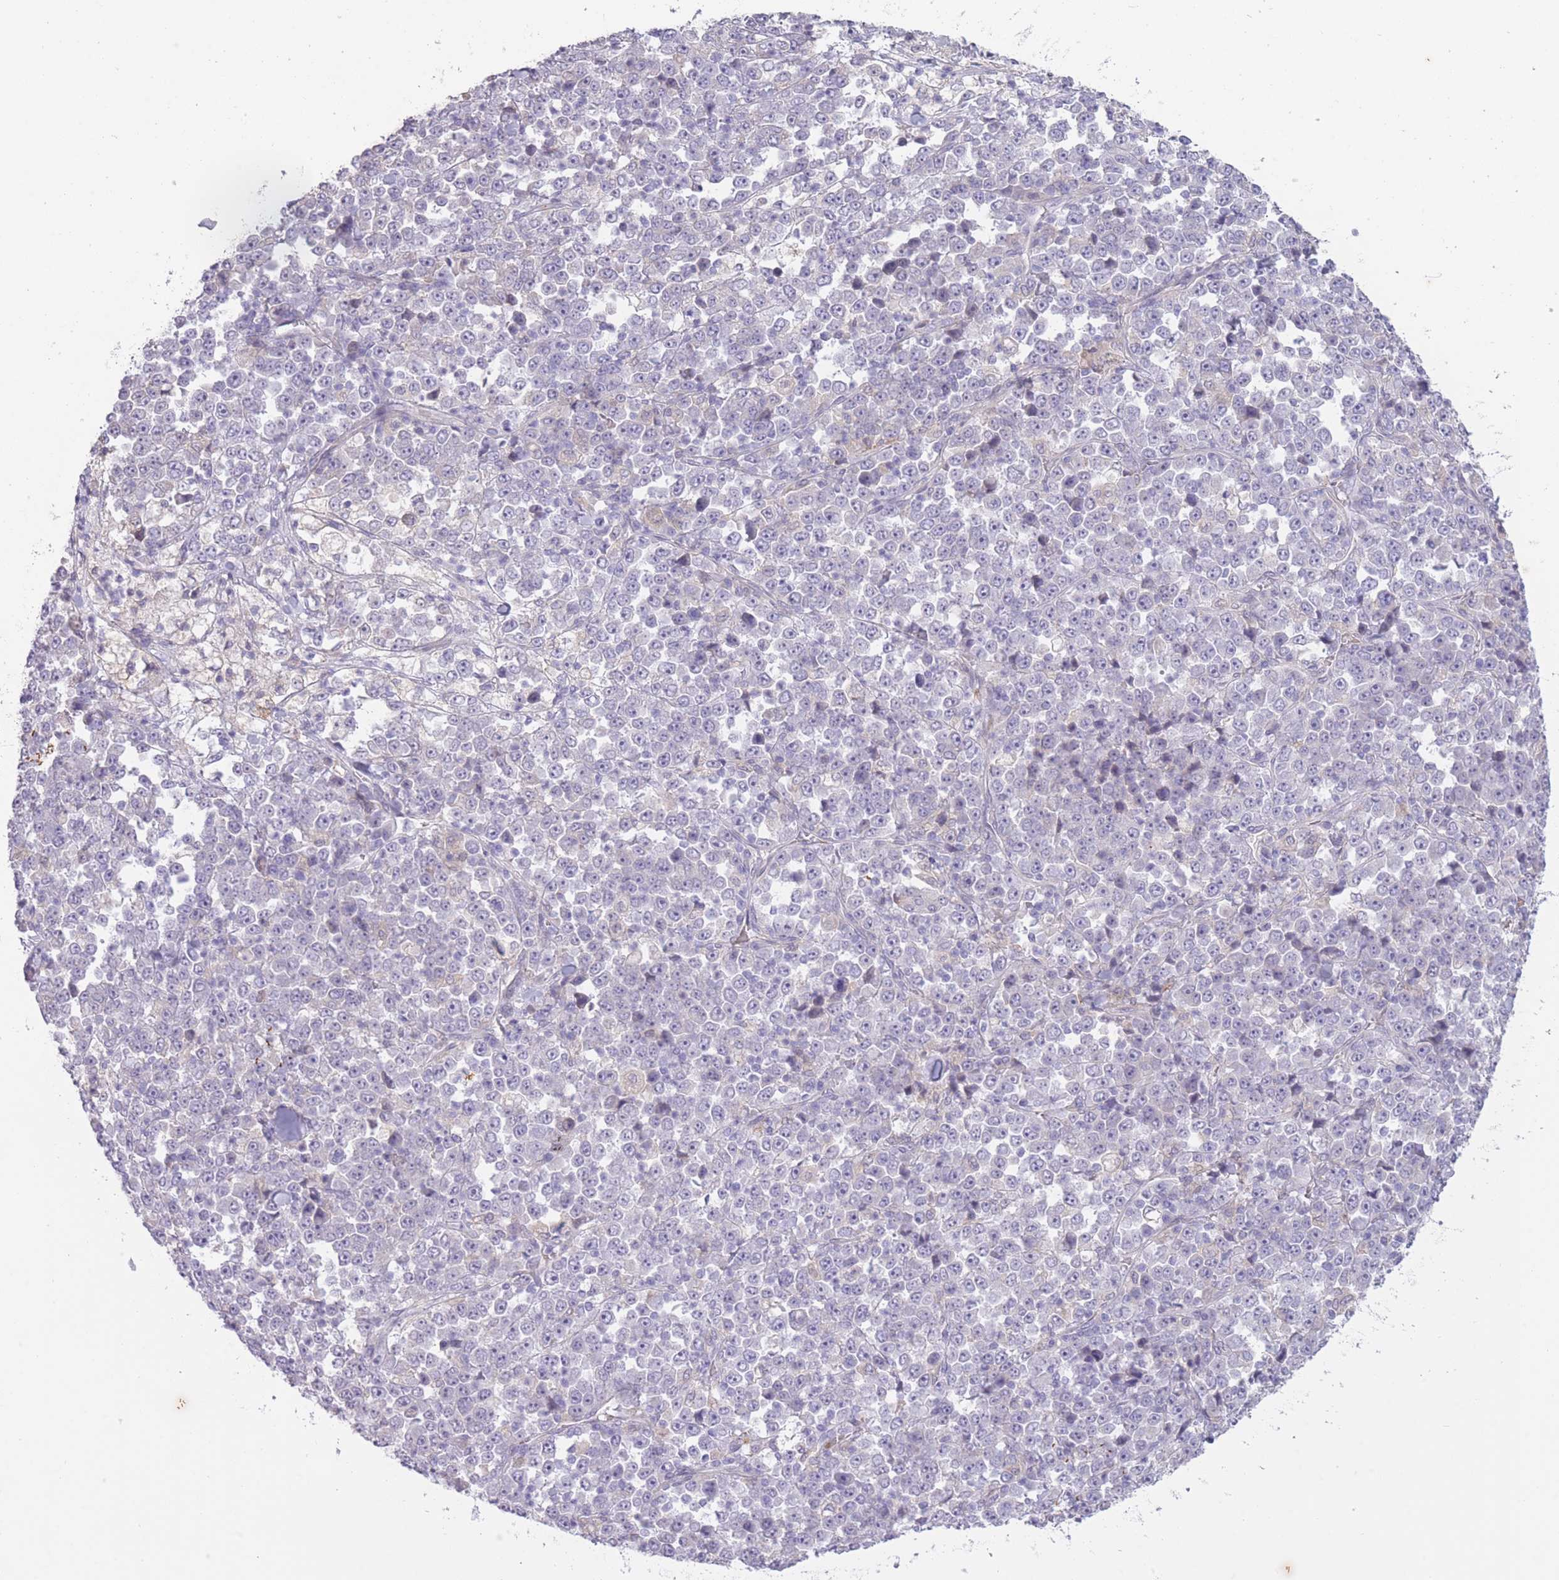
{"staining": {"intensity": "negative", "quantity": "none", "location": "none"}, "tissue": "stomach cancer", "cell_type": "Tumor cells", "image_type": "cancer", "snomed": [{"axis": "morphology", "description": "Normal tissue, NOS"}, {"axis": "morphology", "description": "Adenocarcinoma, NOS"}, {"axis": "topography", "description": "Stomach, upper"}, {"axis": "topography", "description": "Stomach"}], "caption": "Immunohistochemistry image of stomach adenocarcinoma stained for a protein (brown), which shows no expression in tumor cells. (DAB immunohistochemistry with hematoxylin counter stain).", "gene": "ARPIN", "patient": {"sex": "male", "age": 59}}